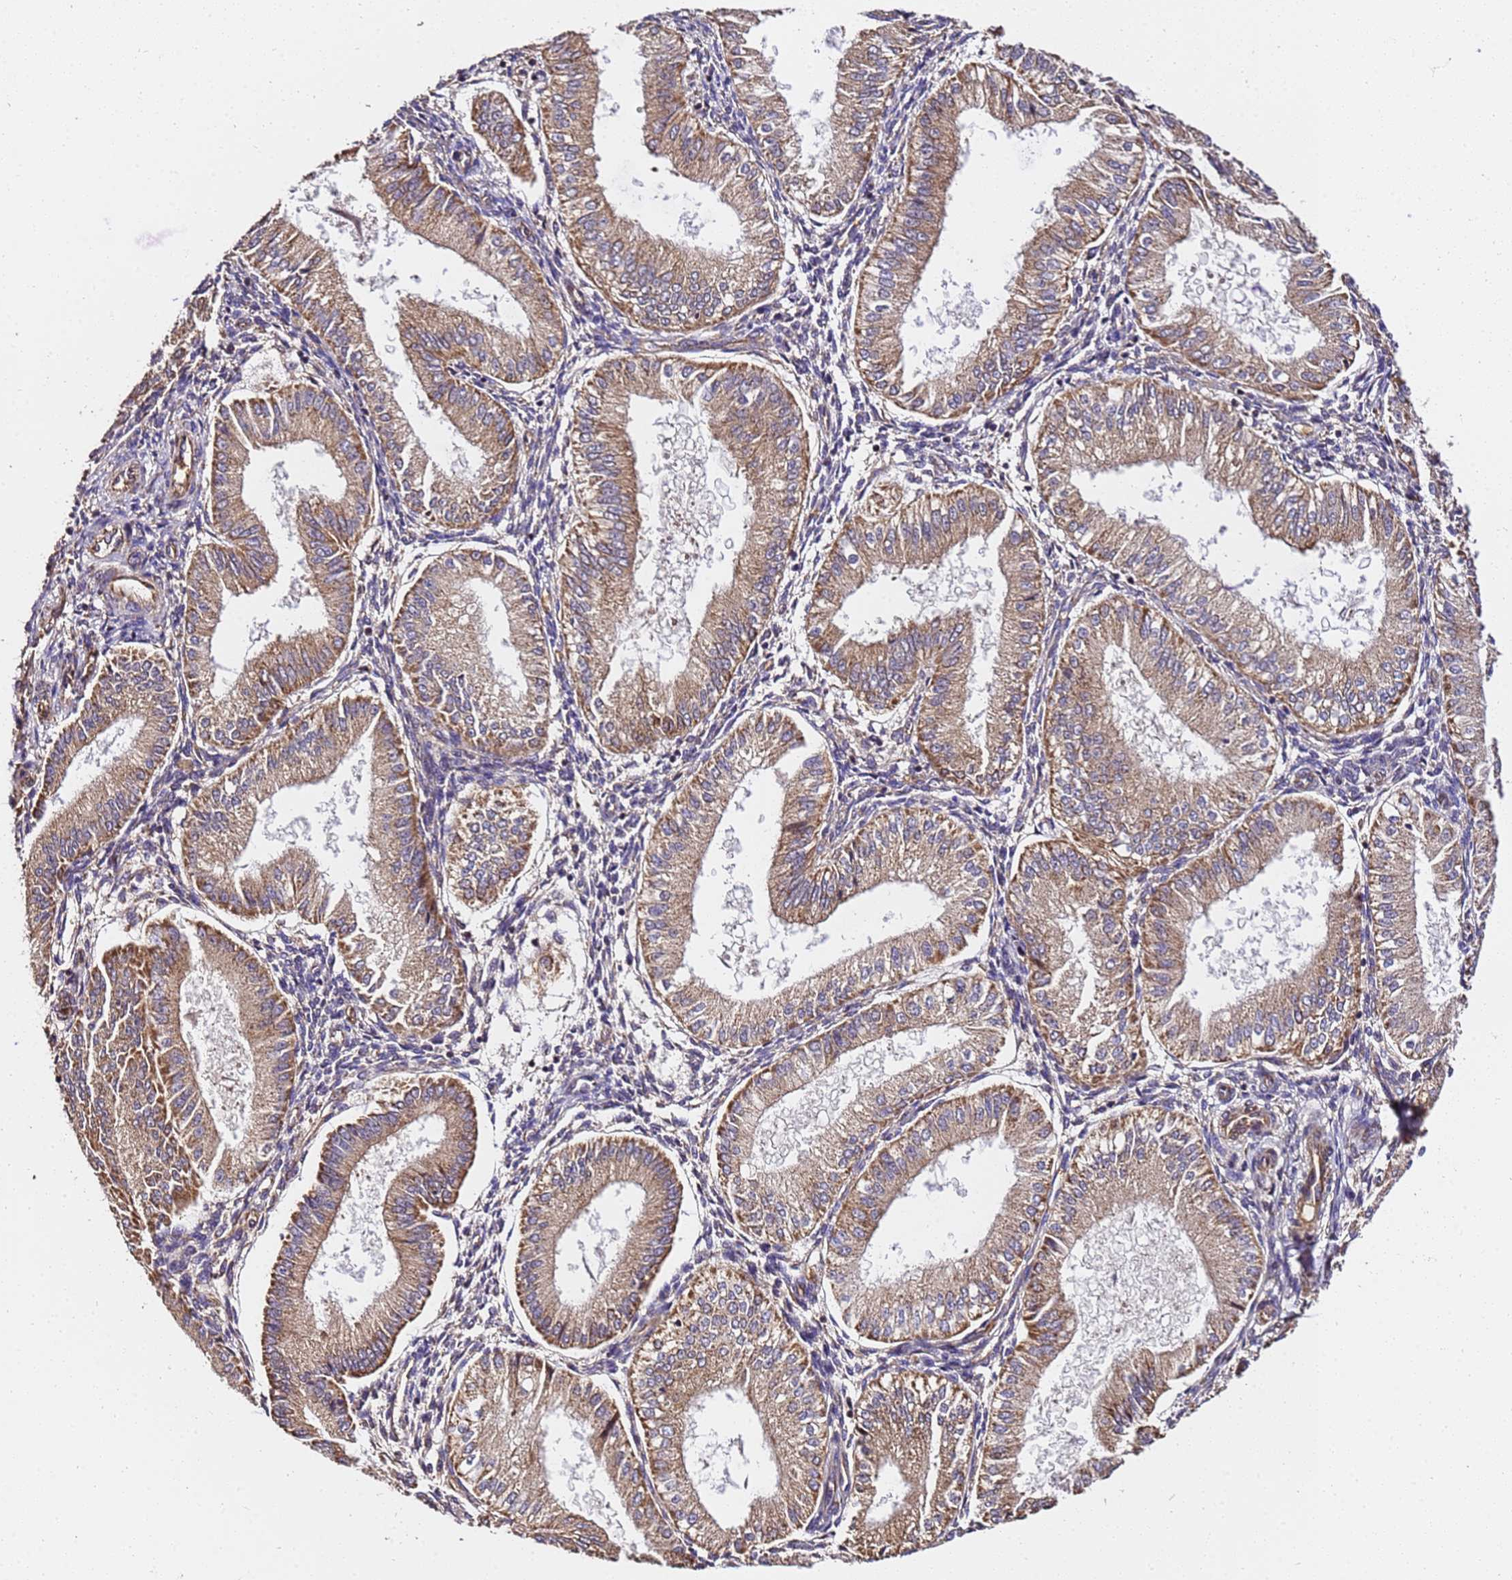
{"staining": {"intensity": "moderate", "quantity": "25%-75%", "location": "cytoplasmic/membranous"}, "tissue": "endometrium", "cell_type": "Cells in endometrial stroma", "image_type": "normal", "snomed": [{"axis": "morphology", "description": "Normal tissue, NOS"}, {"axis": "topography", "description": "Endometrium"}], "caption": "Protein staining by immunohistochemistry (IHC) displays moderate cytoplasmic/membranous staining in approximately 25%-75% of cells in endometrial stroma in benign endometrium.", "gene": "LRRIQ1", "patient": {"sex": "female", "age": 39}}